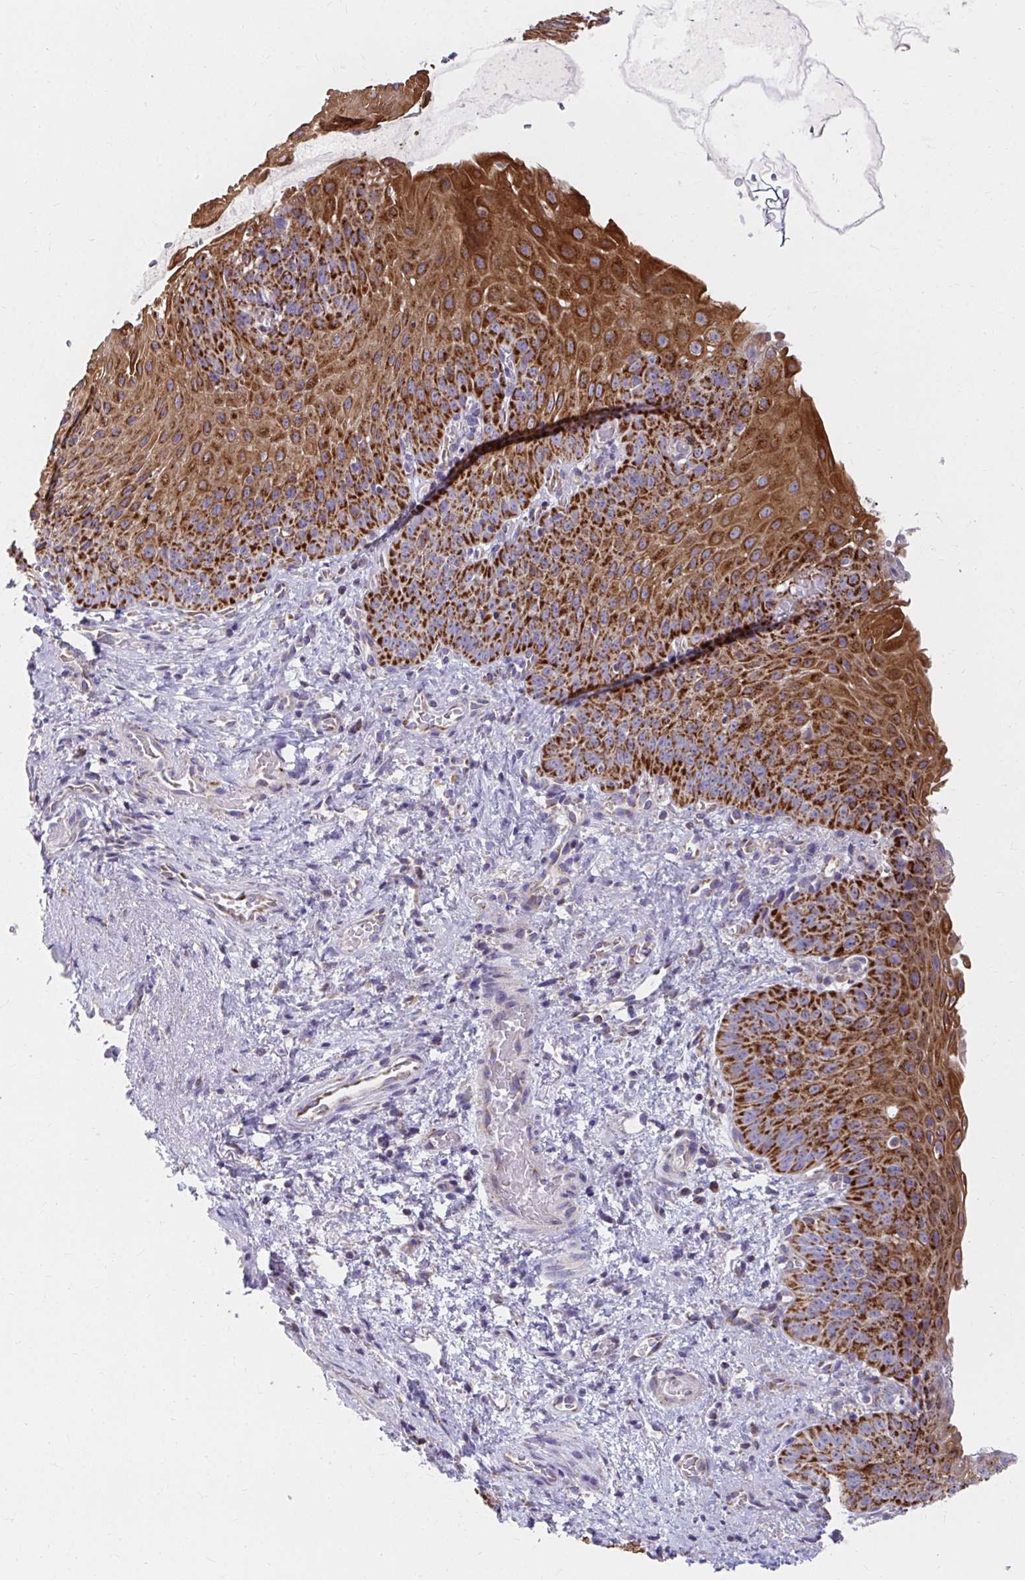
{"staining": {"intensity": "strong", "quantity": ">75%", "location": "cytoplasmic/membranous"}, "tissue": "esophagus", "cell_type": "Squamous epithelial cells", "image_type": "normal", "snomed": [{"axis": "morphology", "description": "Normal tissue, NOS"}, {"axis": "topography", "description": "Esophagus"}], "caption": "This micrograph shows immunohistochemistry staining of normal human esophagus, with high strong cytoplasmic/membranous positivity in about >75% of squamous epithelial cells.", "gene": "EXOC5", "patient": {"sex": "male", "age": 71}}